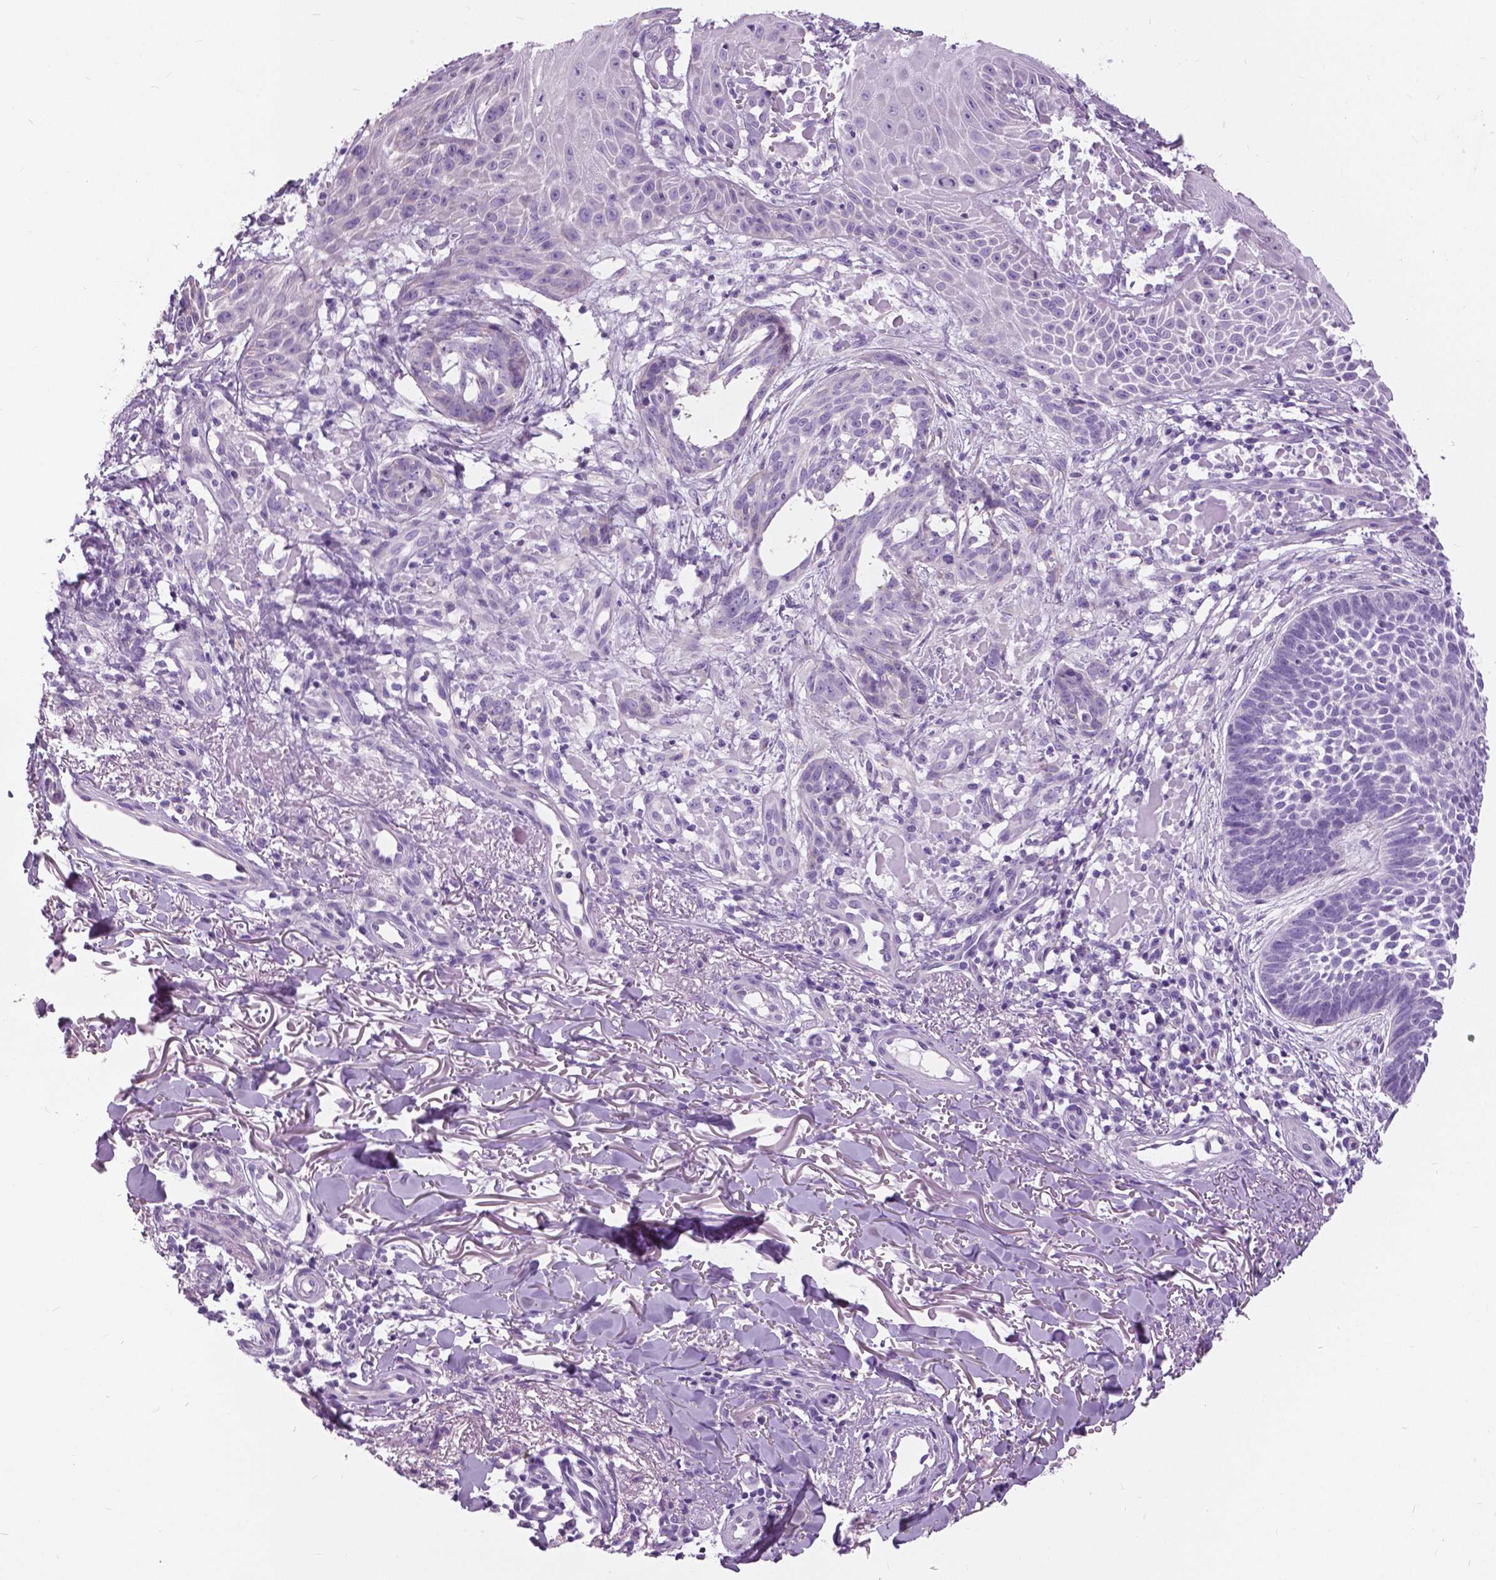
{"staining": {"intensity": "negative", "quantity": "none", "location": "none"}, "tissue": "skin cancer", "cell_type": "Tumor cells", "image_type": "cancer", "snomed": [{"axis": "morphology", "description": "Basal cell carcinoma"}, {"axis": "topography", "description": "Skin"}], "caption": "This is an IHC image of human skin cancer. There is no staining in tumor cells.", "gene": "TP53TG5", "patient": {"sex": "male", "age": 88}}